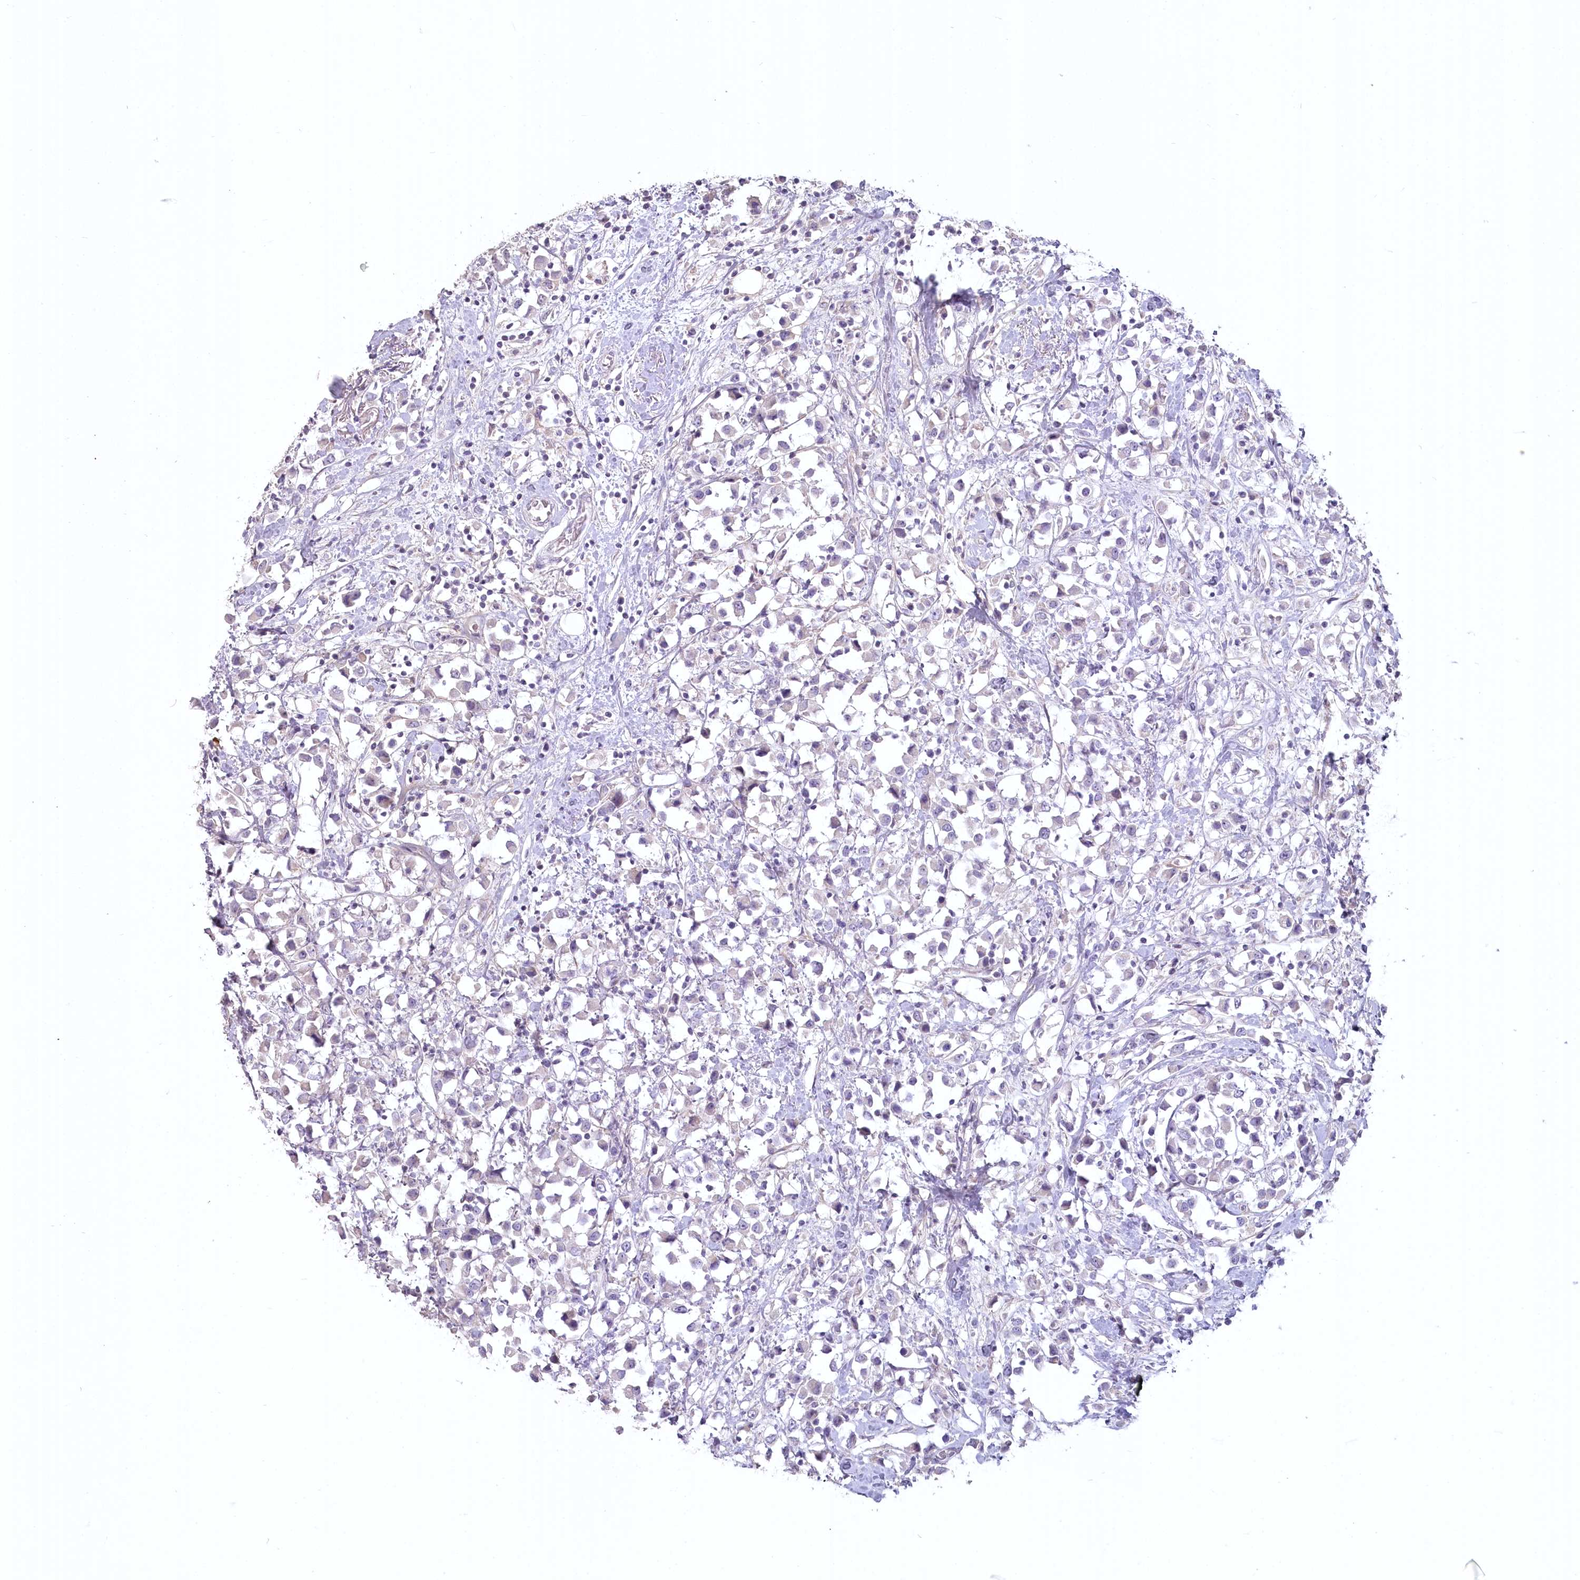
{"staining": {"intensity": "negative", "quantity": "none", "location": "none"}, "tissue": "breast cancer", "cell_type": "Tumor cells", "image_type": "cancer", "snomed": [{"axis": "morphology", "description": "Duct carcinoma"}, {"axis": "topography", "description": "Breast"}], "caption": "High magnification brightfield microscopy of breast intraductal carcinoma stained with DAB (brown) and counterstained with hematoxylin (blue): tumor cells show no significant staining.", "gene": "USP11", "patient": {"sex": "female", "age": 61}}